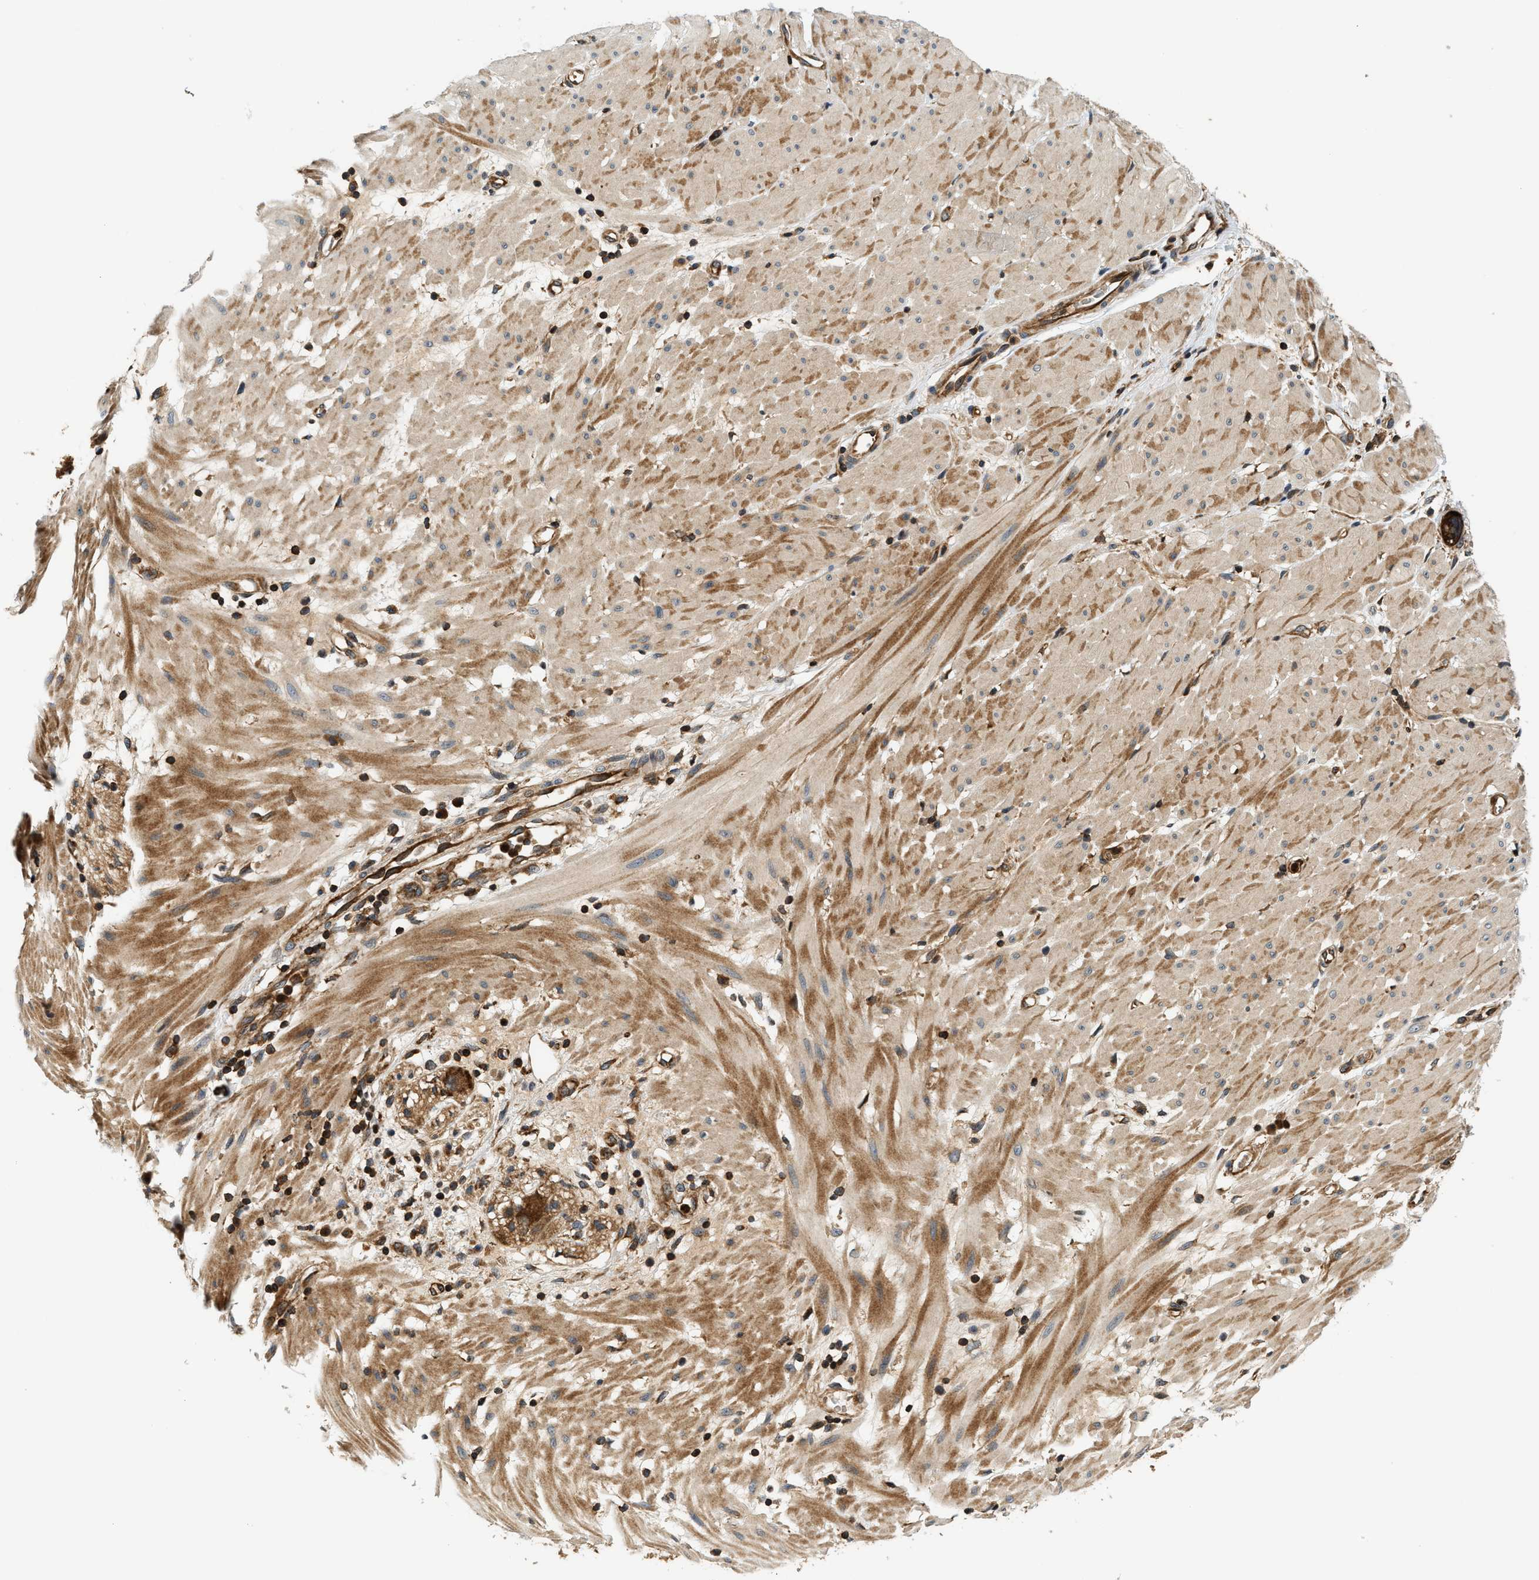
{"staining": {"intensity": "strong", "quantity": ">75%", "location": "cytoplasmic/membranous"}, "tissue": "stomach cancer", "cell_type": "Tumor cells", "image_type": "cancer", "snomed": [{"axis": "morphology", "description": "Adenocarcinoma, NOS"}, {"axis": "topography", "description": "Stomach"}, {"axis": "topography", "description": "Stomach, lower"}], "caption": "This is a photomicrograph of immunohistochemistry (IHC) staining of stomach adenocarcinoma, which shows strong expression in the cytoplasmic/membranous of tumor cells.", "gene": "SAMD9", "patient": {"sex": "female", "age": 48}}